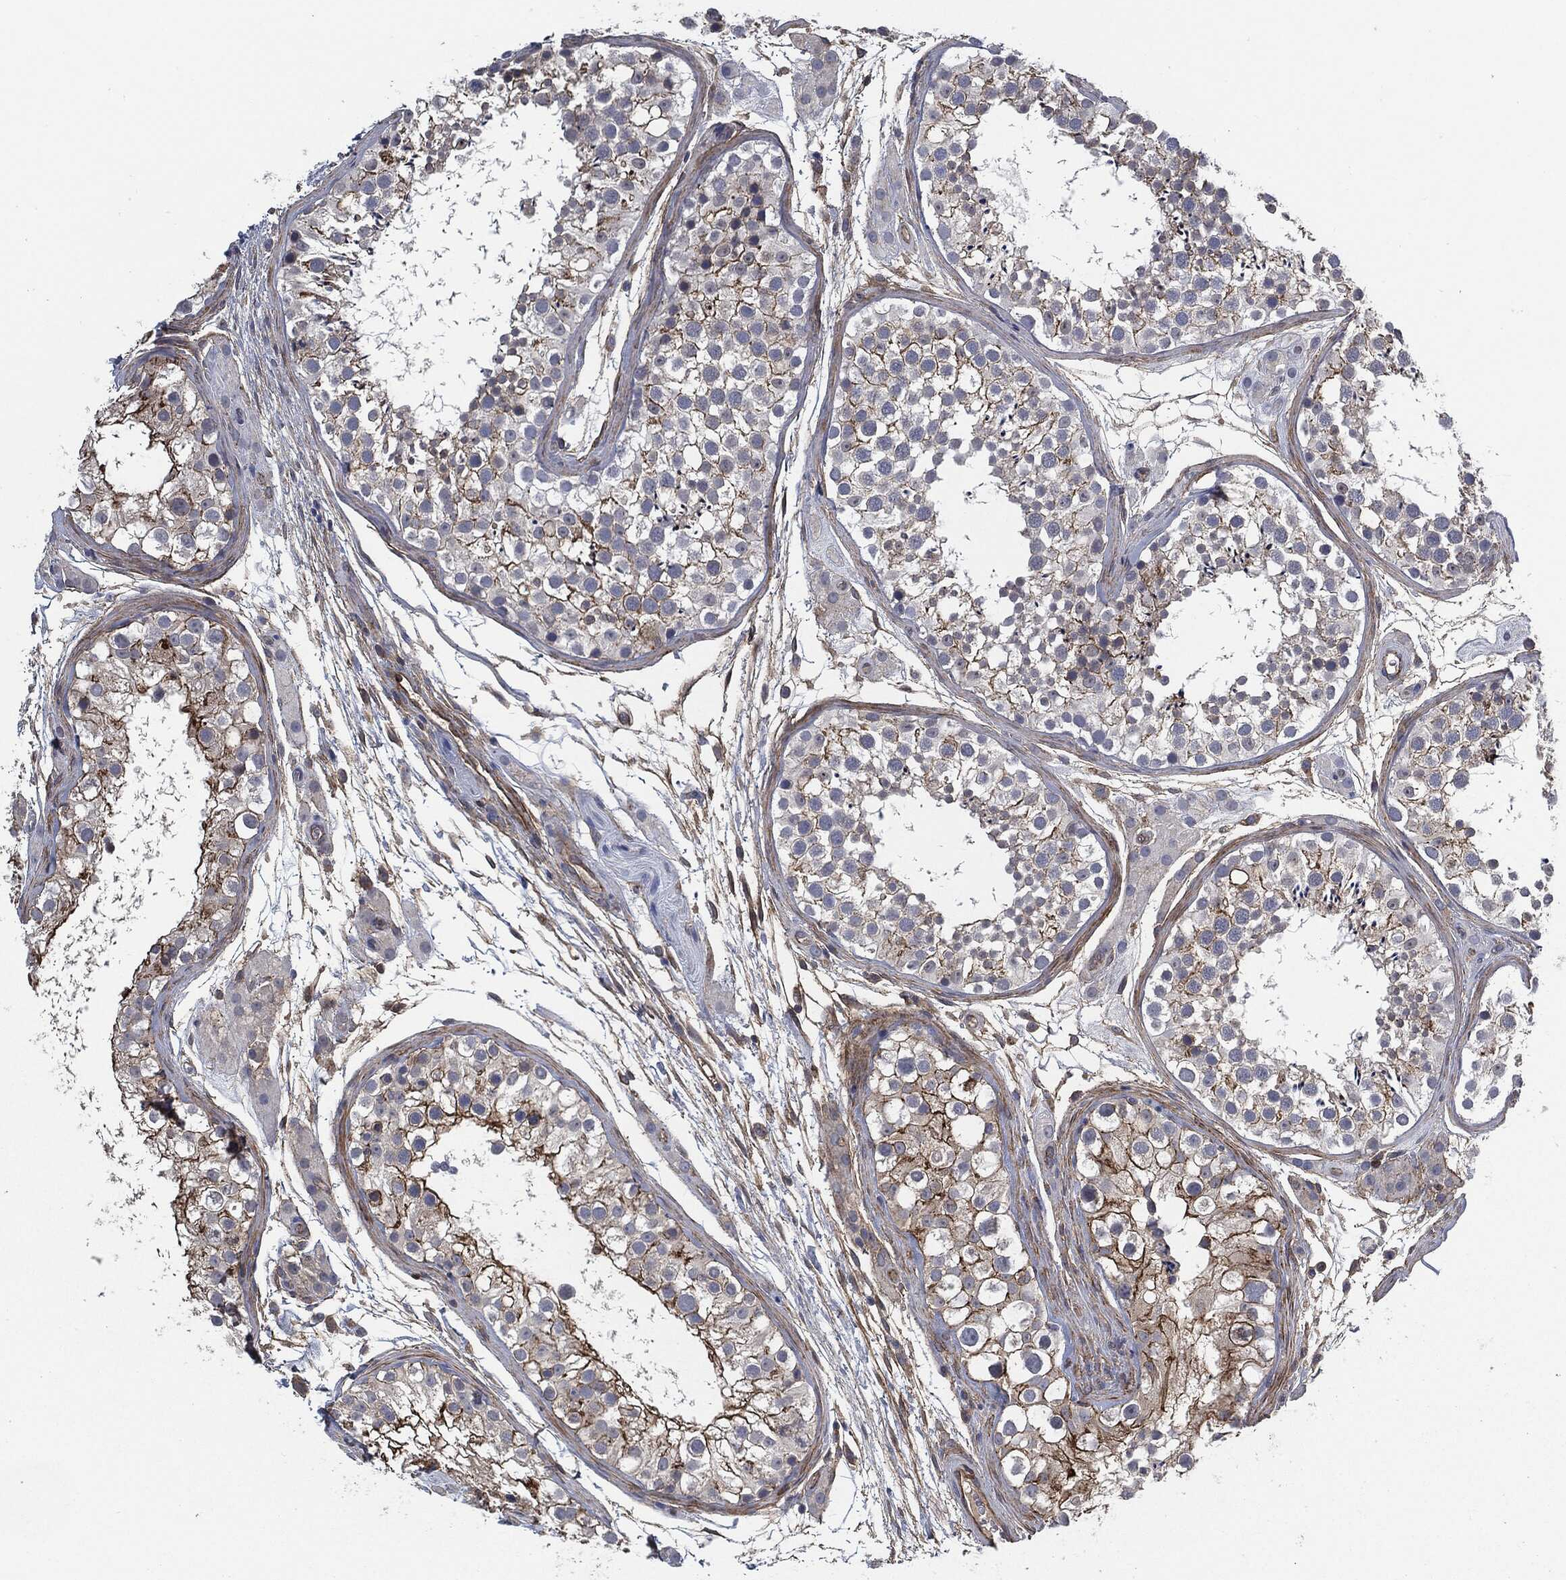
{"staining": {"intensity": "strong", "quantity": "<25%", "location": "cytoplasmic/membranous"}, "tissue": "testis", "cell_type": "Cells in seminiferous ducts", "image_type": "normal", "snomed": [{"axis": "morphology", "description": "Normal tissue, NOS"}, {"axis": "topography", "description": "Testis"}], "caption": "Protein staining of benign testis demonstrates strong cytoplasmic/membranous expression in approximately <25% of cells in seminiferous ducts.", "gene": "SVIL", "patient": {"sex": "male", "age": 31}}